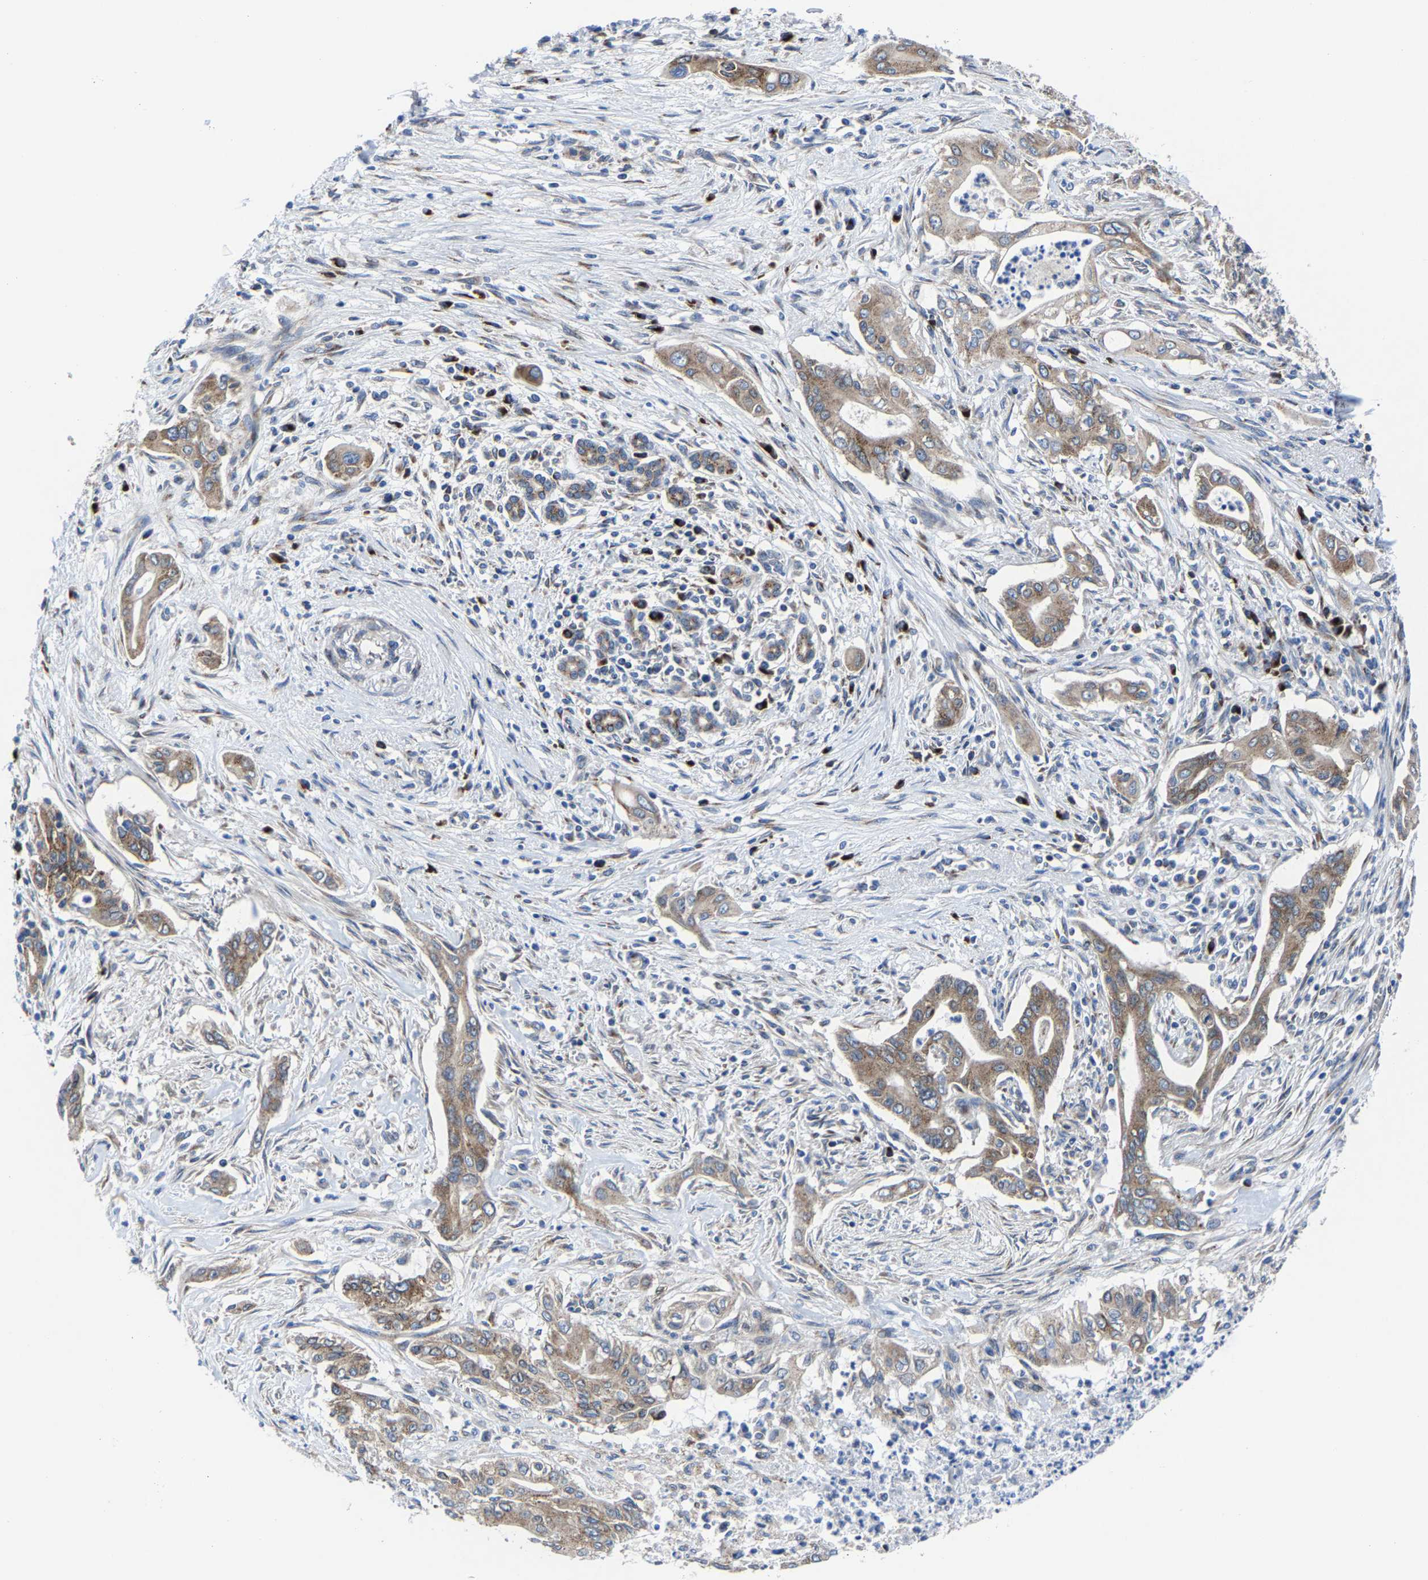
{"staining": {"intensity": "moderate", "quantity": ">75%", "location": "cytoplasmic/membranous"}, "tissue": "pancreatic cancer", "cell_type": "Tumor cells", "image_type": "cancer", "snomed": [{"axis": "morphology", "description": "Adenocarcinoma, NOS"}, {"axis": "topography", "description": "Pancreas"}], "caption": "Human pancreatic adenocarcinoma stained with a brown dye shows moderate cytoplasmic/membranous positive expression in about >75% of tumor cells.", "gene": "EBAG9", "patient": {"sex": "male", "age": 58}}